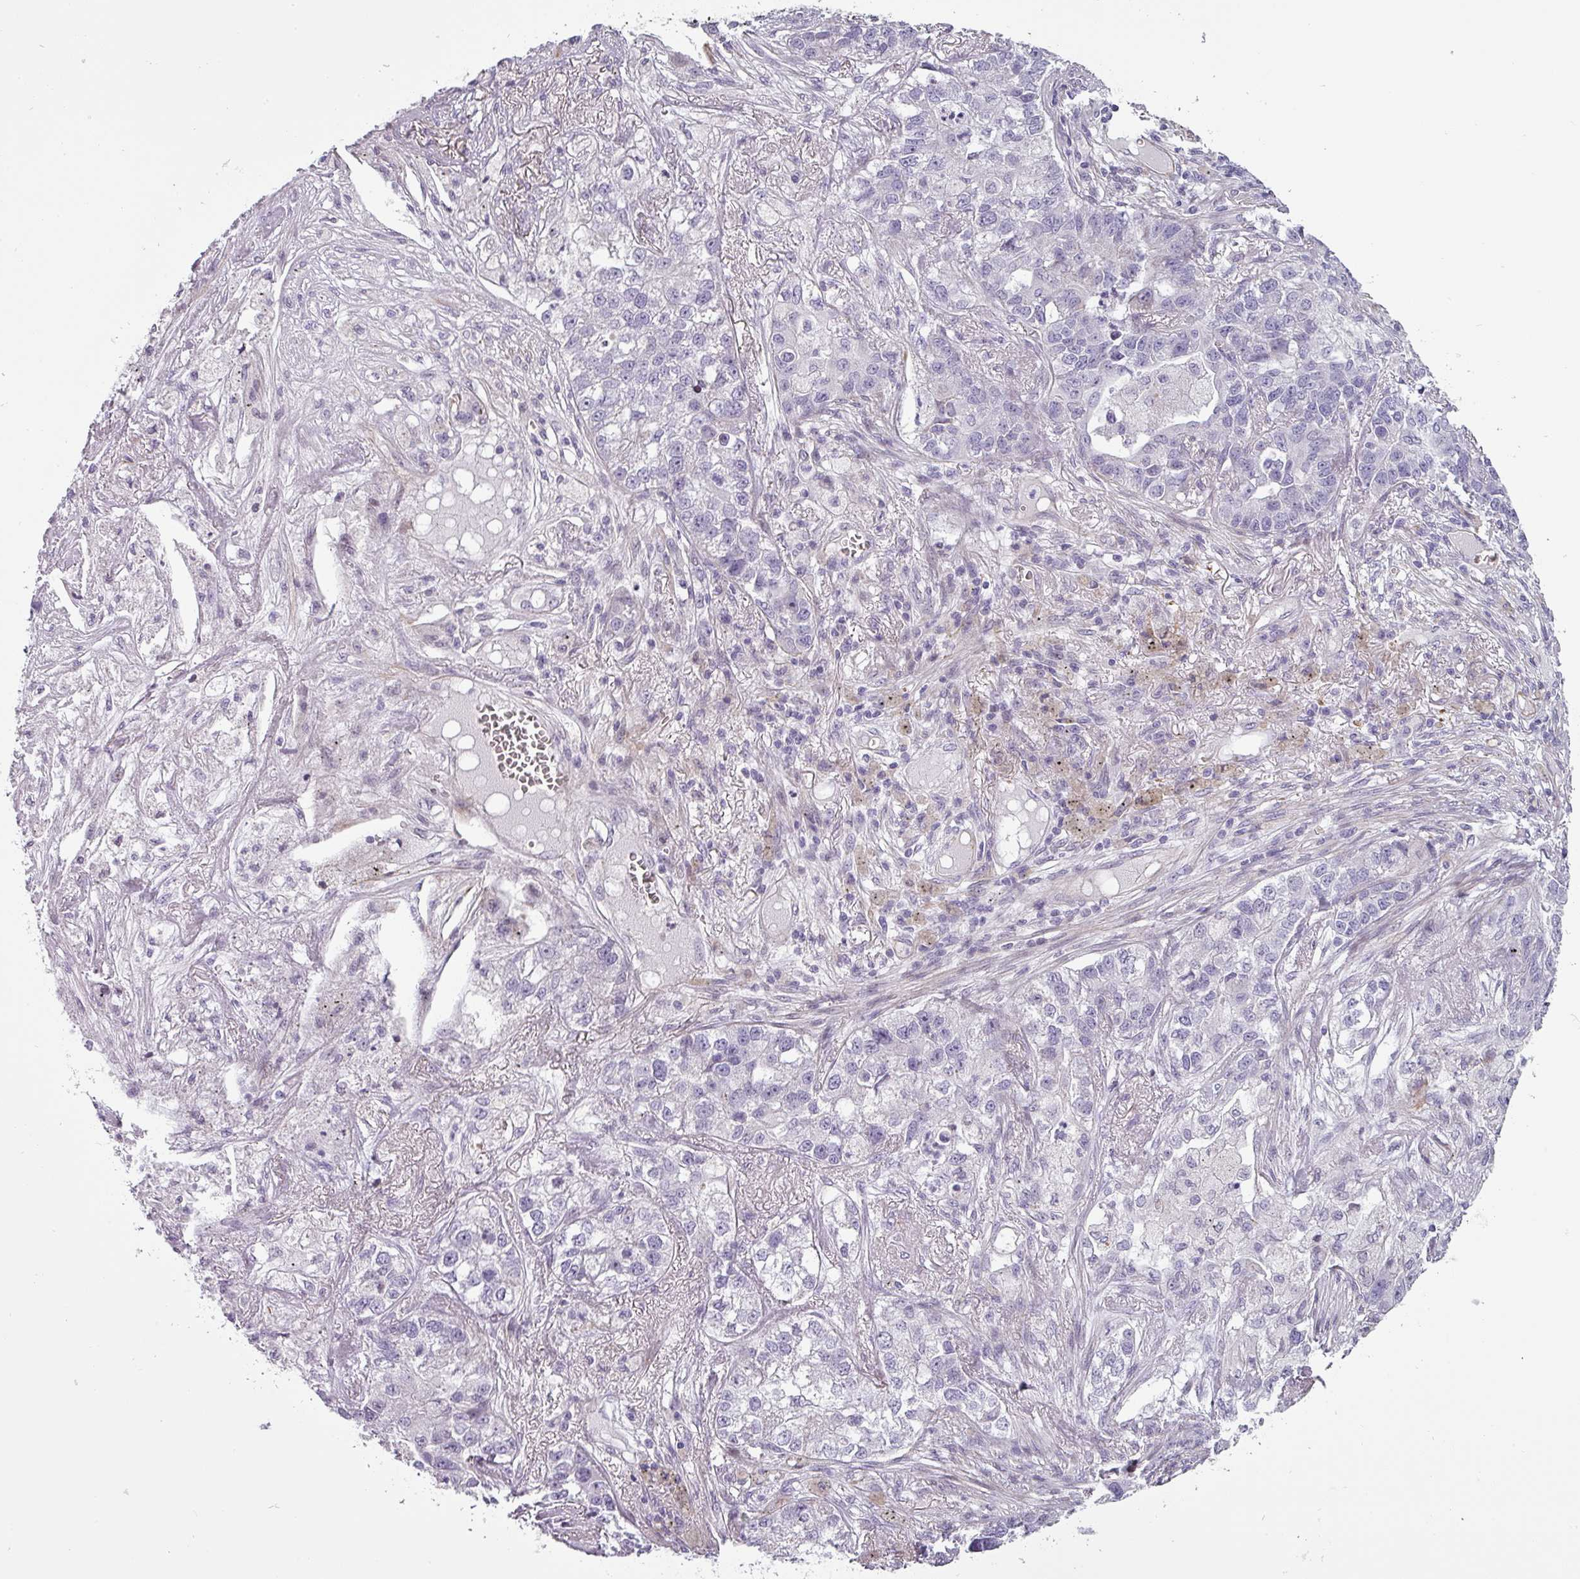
{"staining": {"intensity": "negative", "quantity": "none", "location": "none"}, "tissue": "lung cancer", "cell_type": "Tumor cells", "image_type": "cancer", "snomed": [{"axis": "morphology", "description": "Adenocarcinoma, NOS"}, {"axis": "topography", "description": "Lung"}], "caption": "Immunohistochemistry image of human lung cancer stained for a protein (brown), which exhibits no positivity in tumor cells.", "gene": "CHRDL1", "patient": {"sex": "male", "age": 49}}